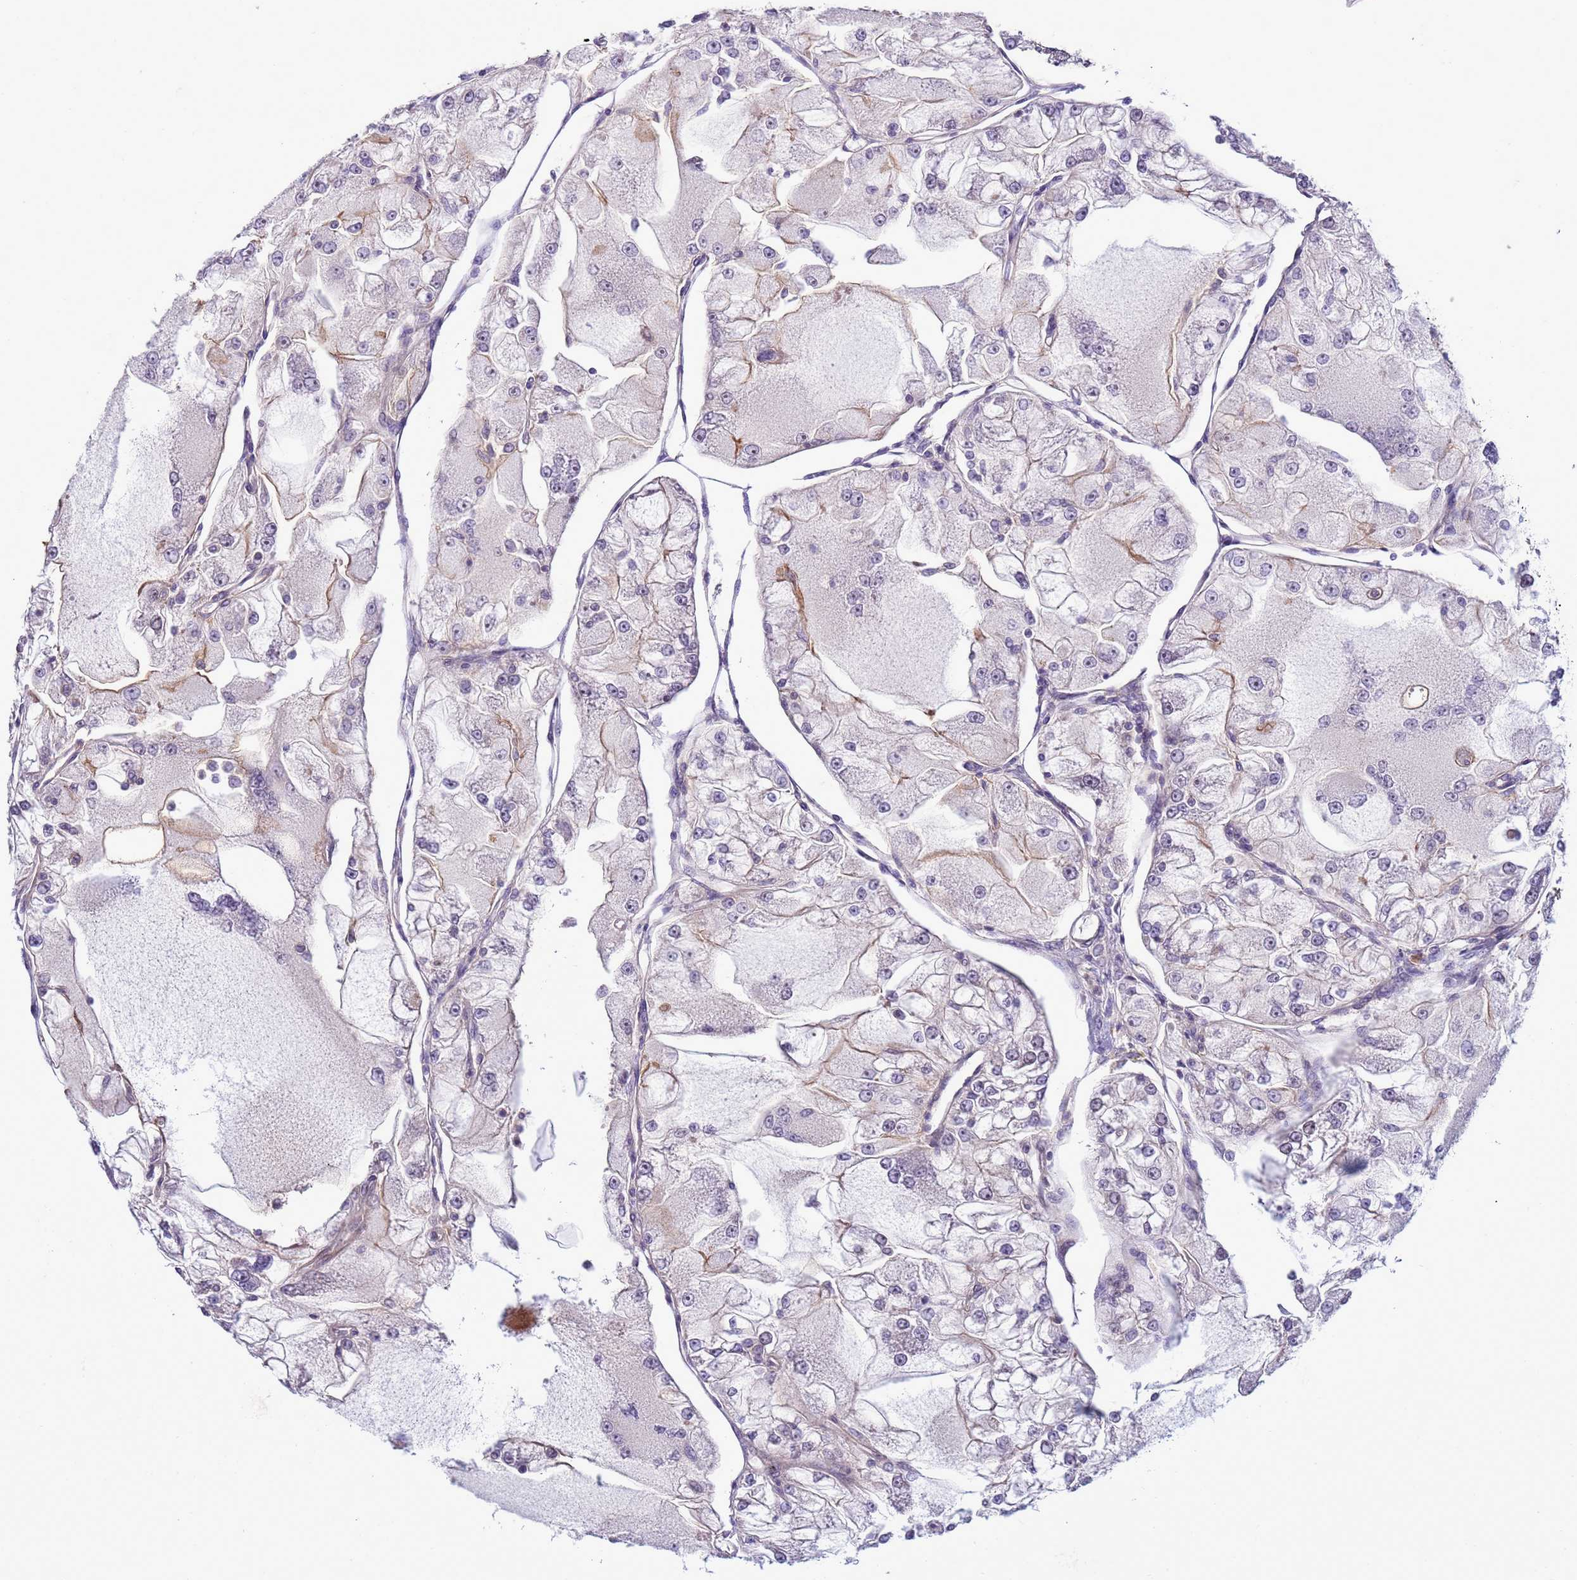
{"staining": {"intensity": "negative", "quantity": "none", "location": "none"}, "tissue": "renal cancer", "cell_type": "Tumor cells", "image_type": "cancer", "snomed": [{"axis": "morphology", "description": "Adenocarcinoma, NOS"}, {"axis": "topography", "description": "Kidney"}], "caption": "Immunohistochemistry (IHC) photomicrograph of neoplastic tissue: human adenocarcinoma (renal) stained with DAB displays no significant protein staining in tumor cells.", "gene": "GEN1", "patient": {"sex": "female", "age": 72}}